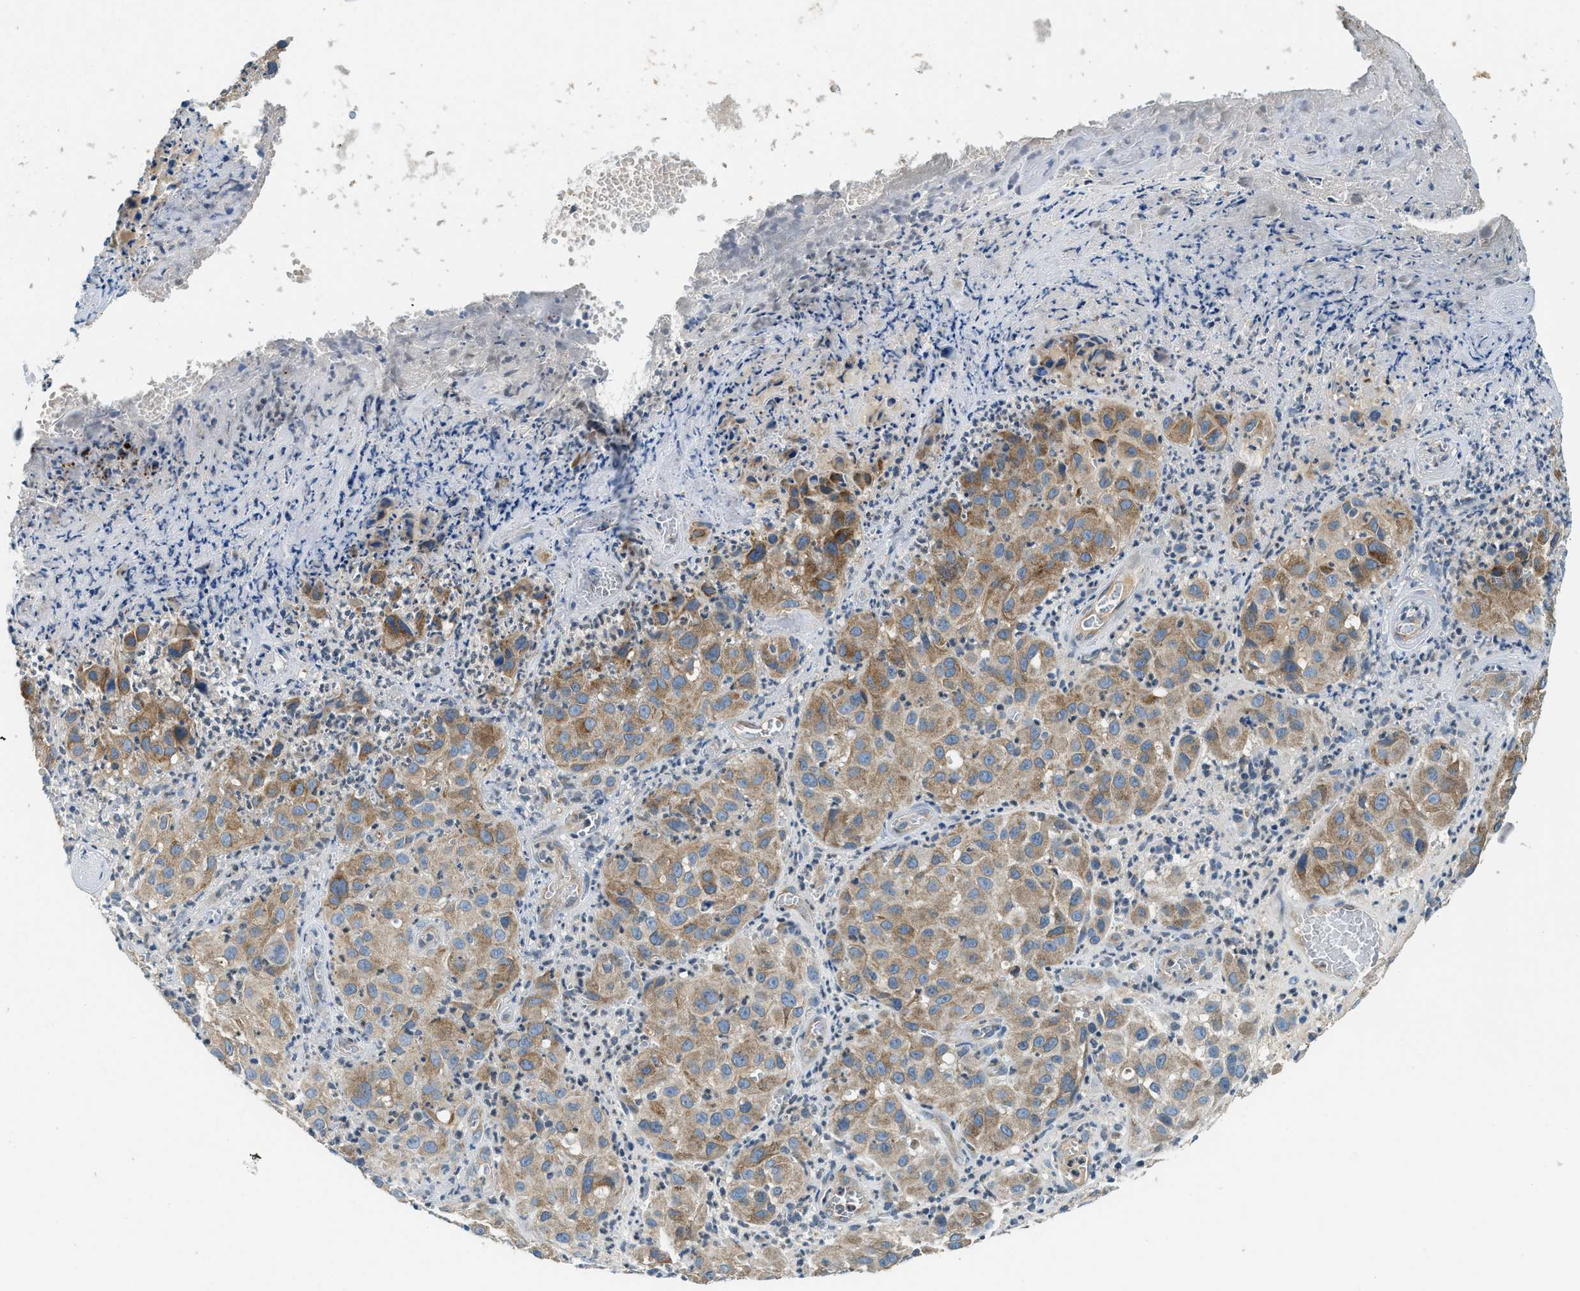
{"staining": {"intensity": "moderate", "quantity": ">75%", "location": "cytoplasmic/membranous"}, "tissue": "melanoma", "cell_type": "Tumor cells", "image_type": "cancer", "snomed": [{"axis": "morphology", "description": "Malignant melanoma, NOS"}, {"axis": "topography", "description": "Skin"}], "caption": "An image of human melanoma stained for a protein exhibits moderate cytoplasmic/membranous brown staining in tumor cells. The staining is performed using DAB (3,3'-diaminobenzidine) brown chromogen to label protein expression. The nuclei are counter-stained blue using hematoxylin.", "gene": "BCAP31", "patient": {"sex": "female", "age": 21}}